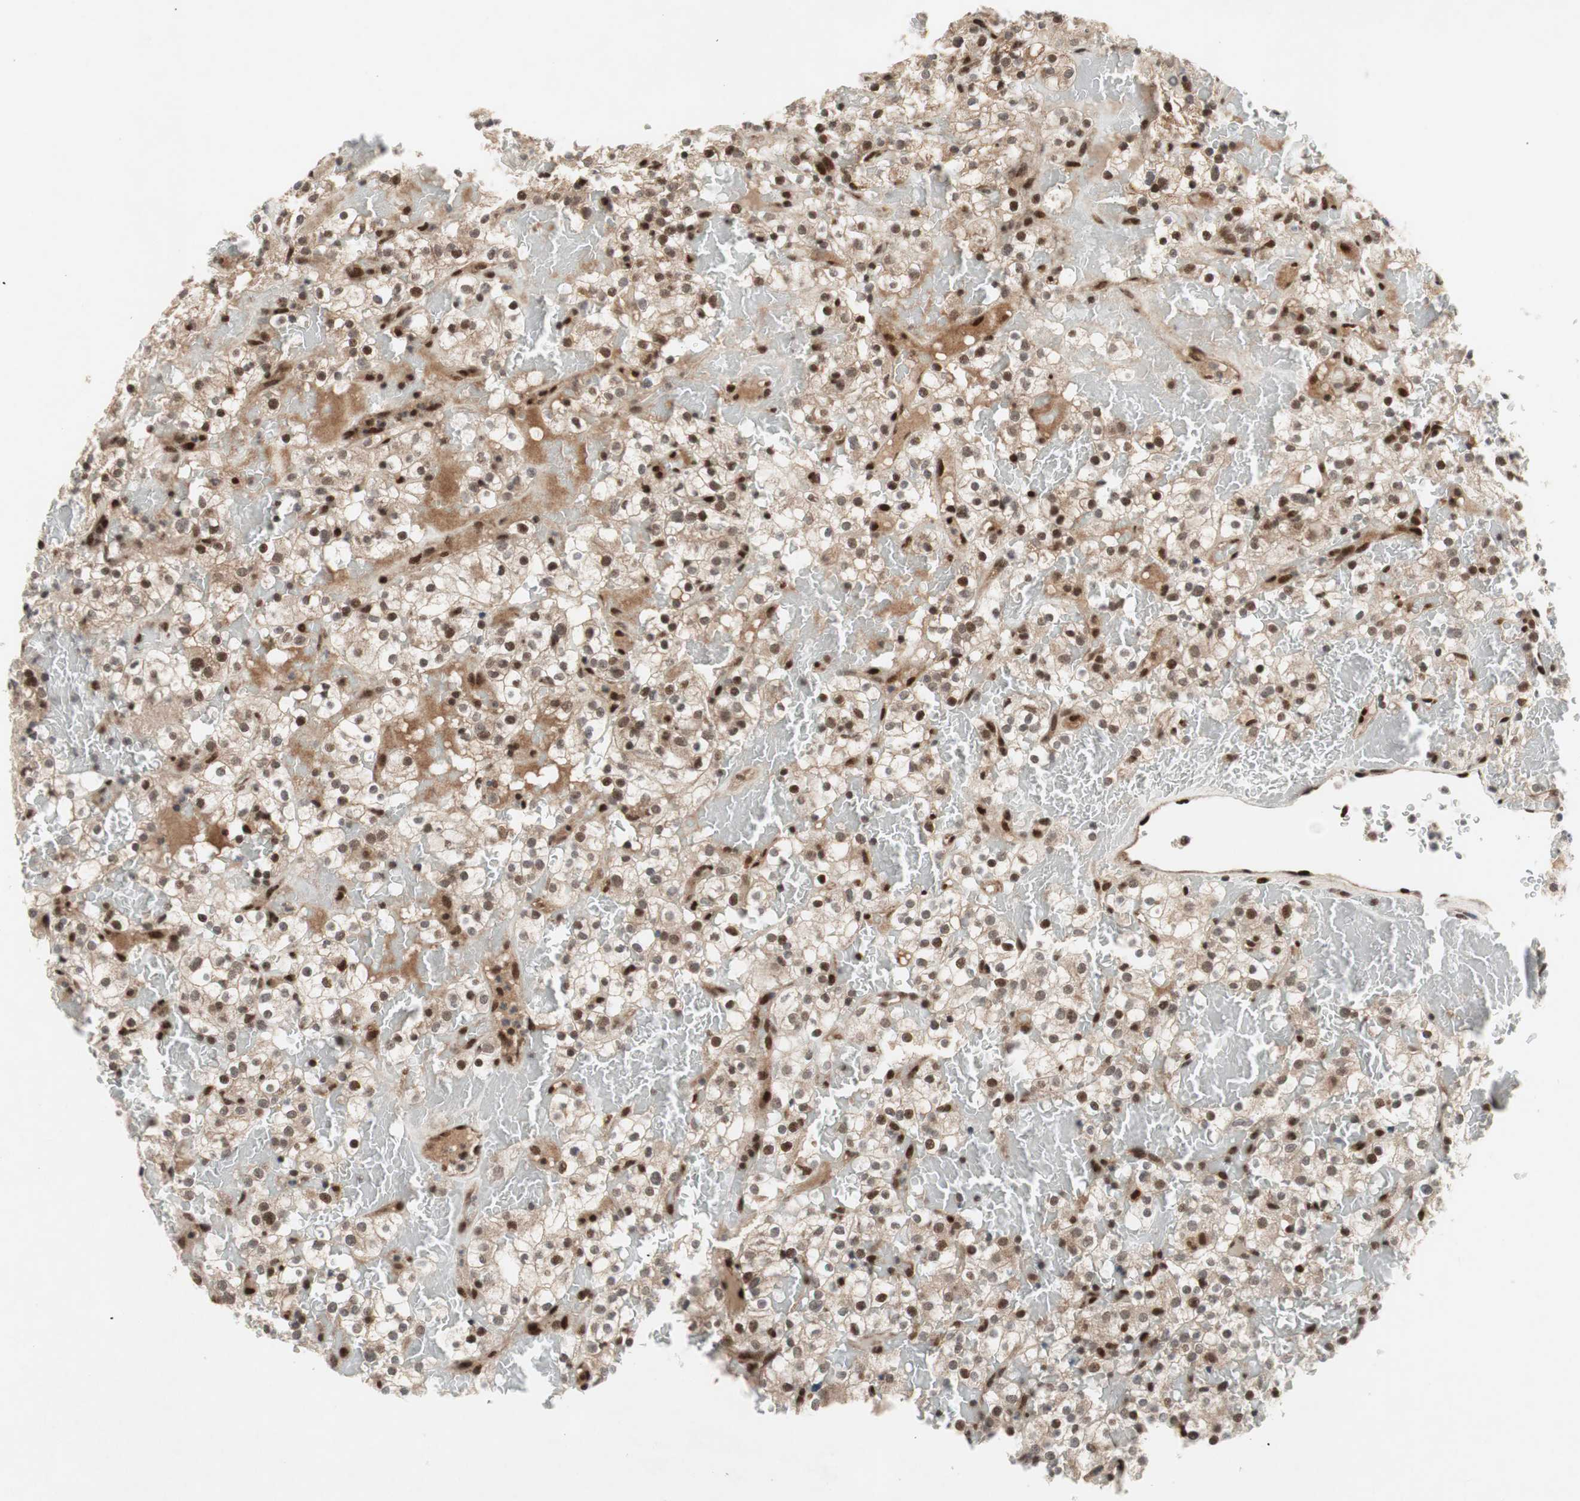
{"staining": {"intensity": "strong", "quantity": "25%-75%", "location": "nuclear"}, "tissue": "renal cancer", "cell_type": "Tumor cells", "image_type": "cancer", "snomed": [{"axis": "morphology", "description": "Normal tissue, NOS"}, {"axis": "morphology", "description": "Adenocarcinoma, NOS"}, {"axis": "topography", "description": "Kidney"}], "caption": "Adenocarcinoma (renal) was stained to show a protein in brown. There is high levels of strong nuclear staining in approximately 25%-75% of tumor cells.", "gene": "TCF12", "patient": {"sex": "female", "age": 72}}